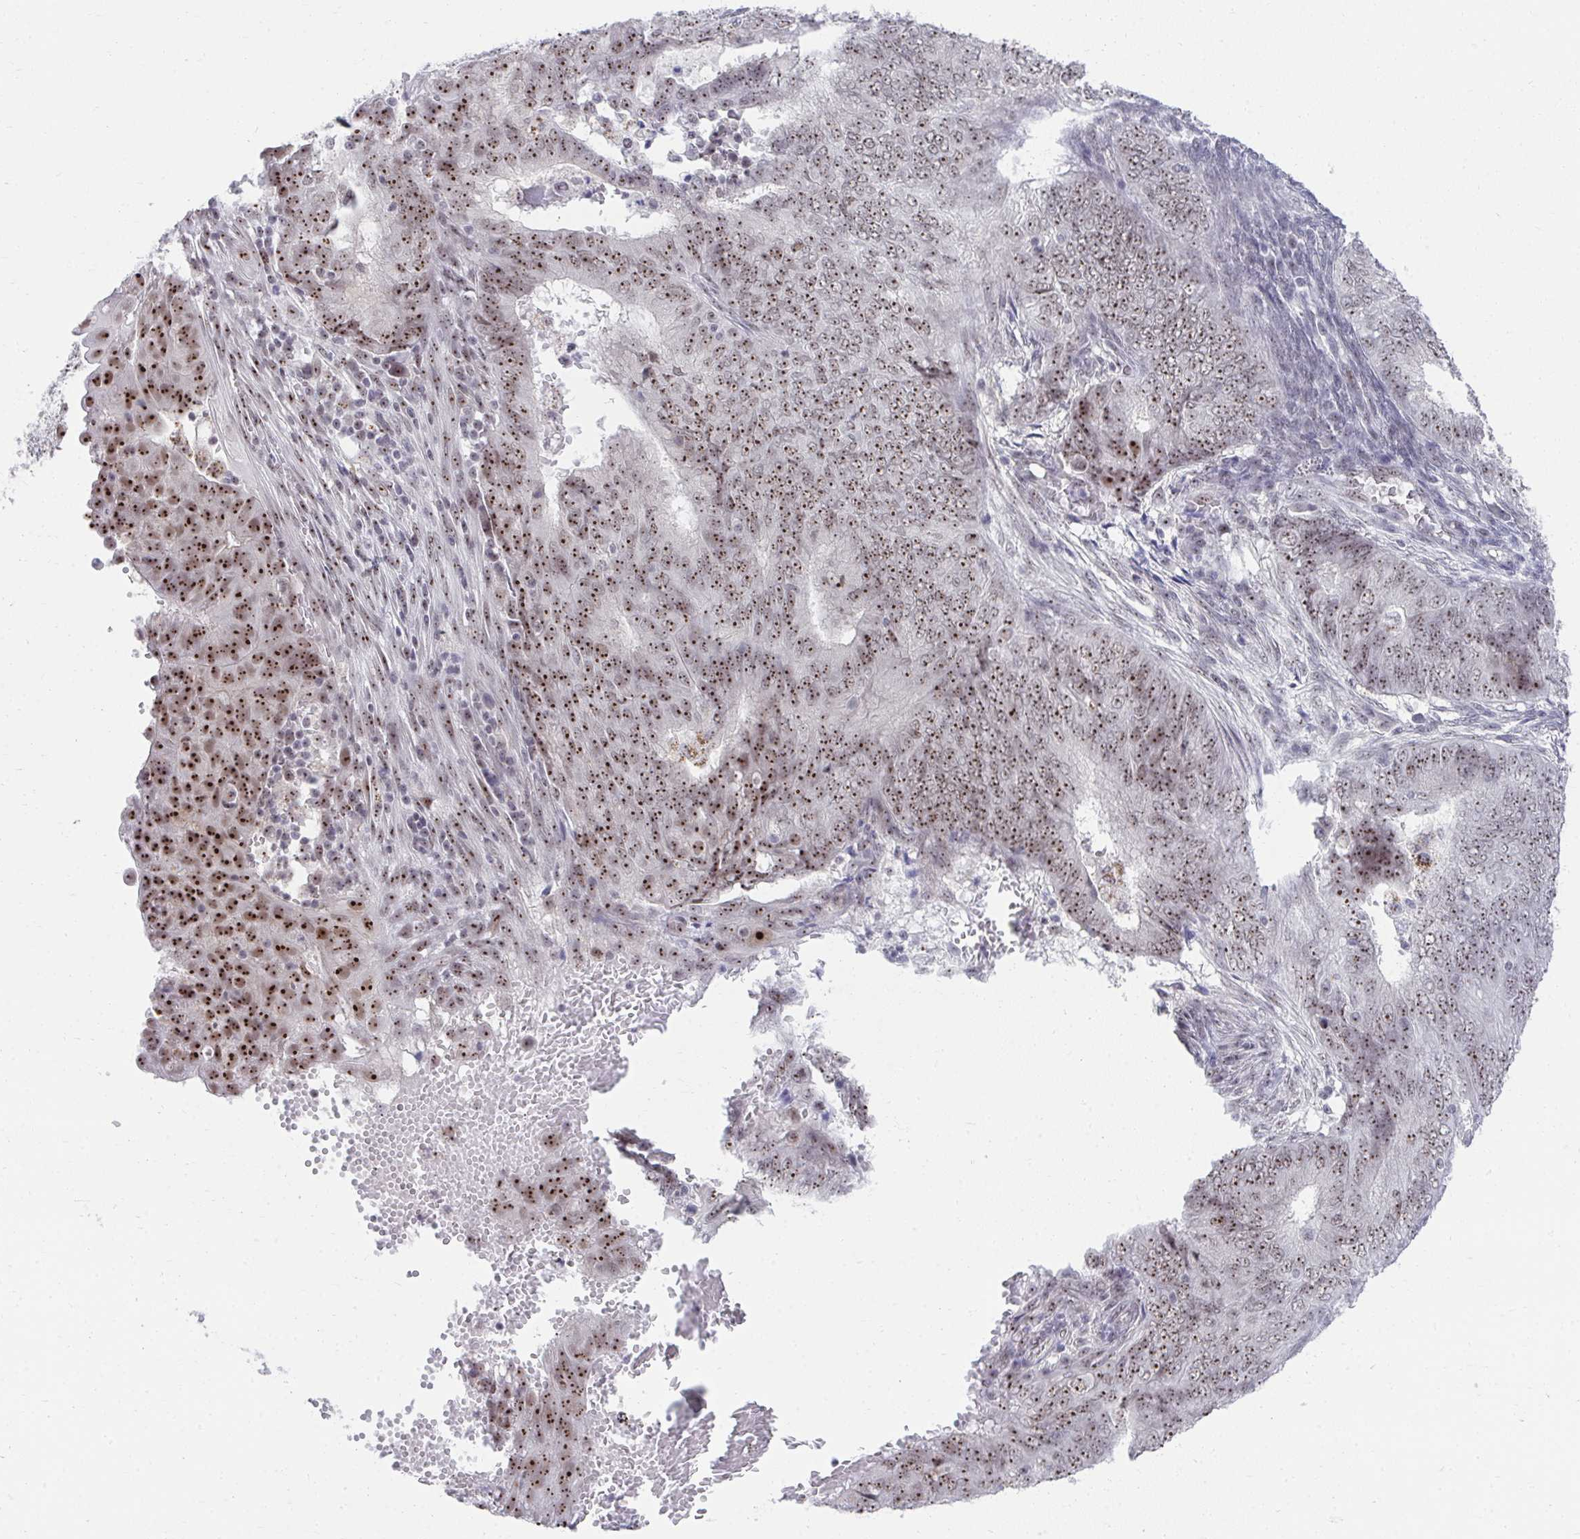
{"staining": {"intensity": "strong", "quantity": "25%-75%", "location": "nuclear"}, "tissue": "endometrial cancer", "cell_type": "Tumor cells", "image_type": "cancer", "snomed": [{"axis": "morphology", "description": "Adenocarcinoma, NOS"}, {"axis": "topography", "description": "Endometrium"}], "caption": "Immunohistochemistry (IHC) micrograph of neoplastic tissue: human endometrial adenocarcinoma stained using immunohistochemistry shows high levels of strong protein expression localized specifically in the nuclear of tumor cells, appearing as a nuclear brown color.", "gene": "HIRA", "patient": {"sex": "female", "age": 62}}